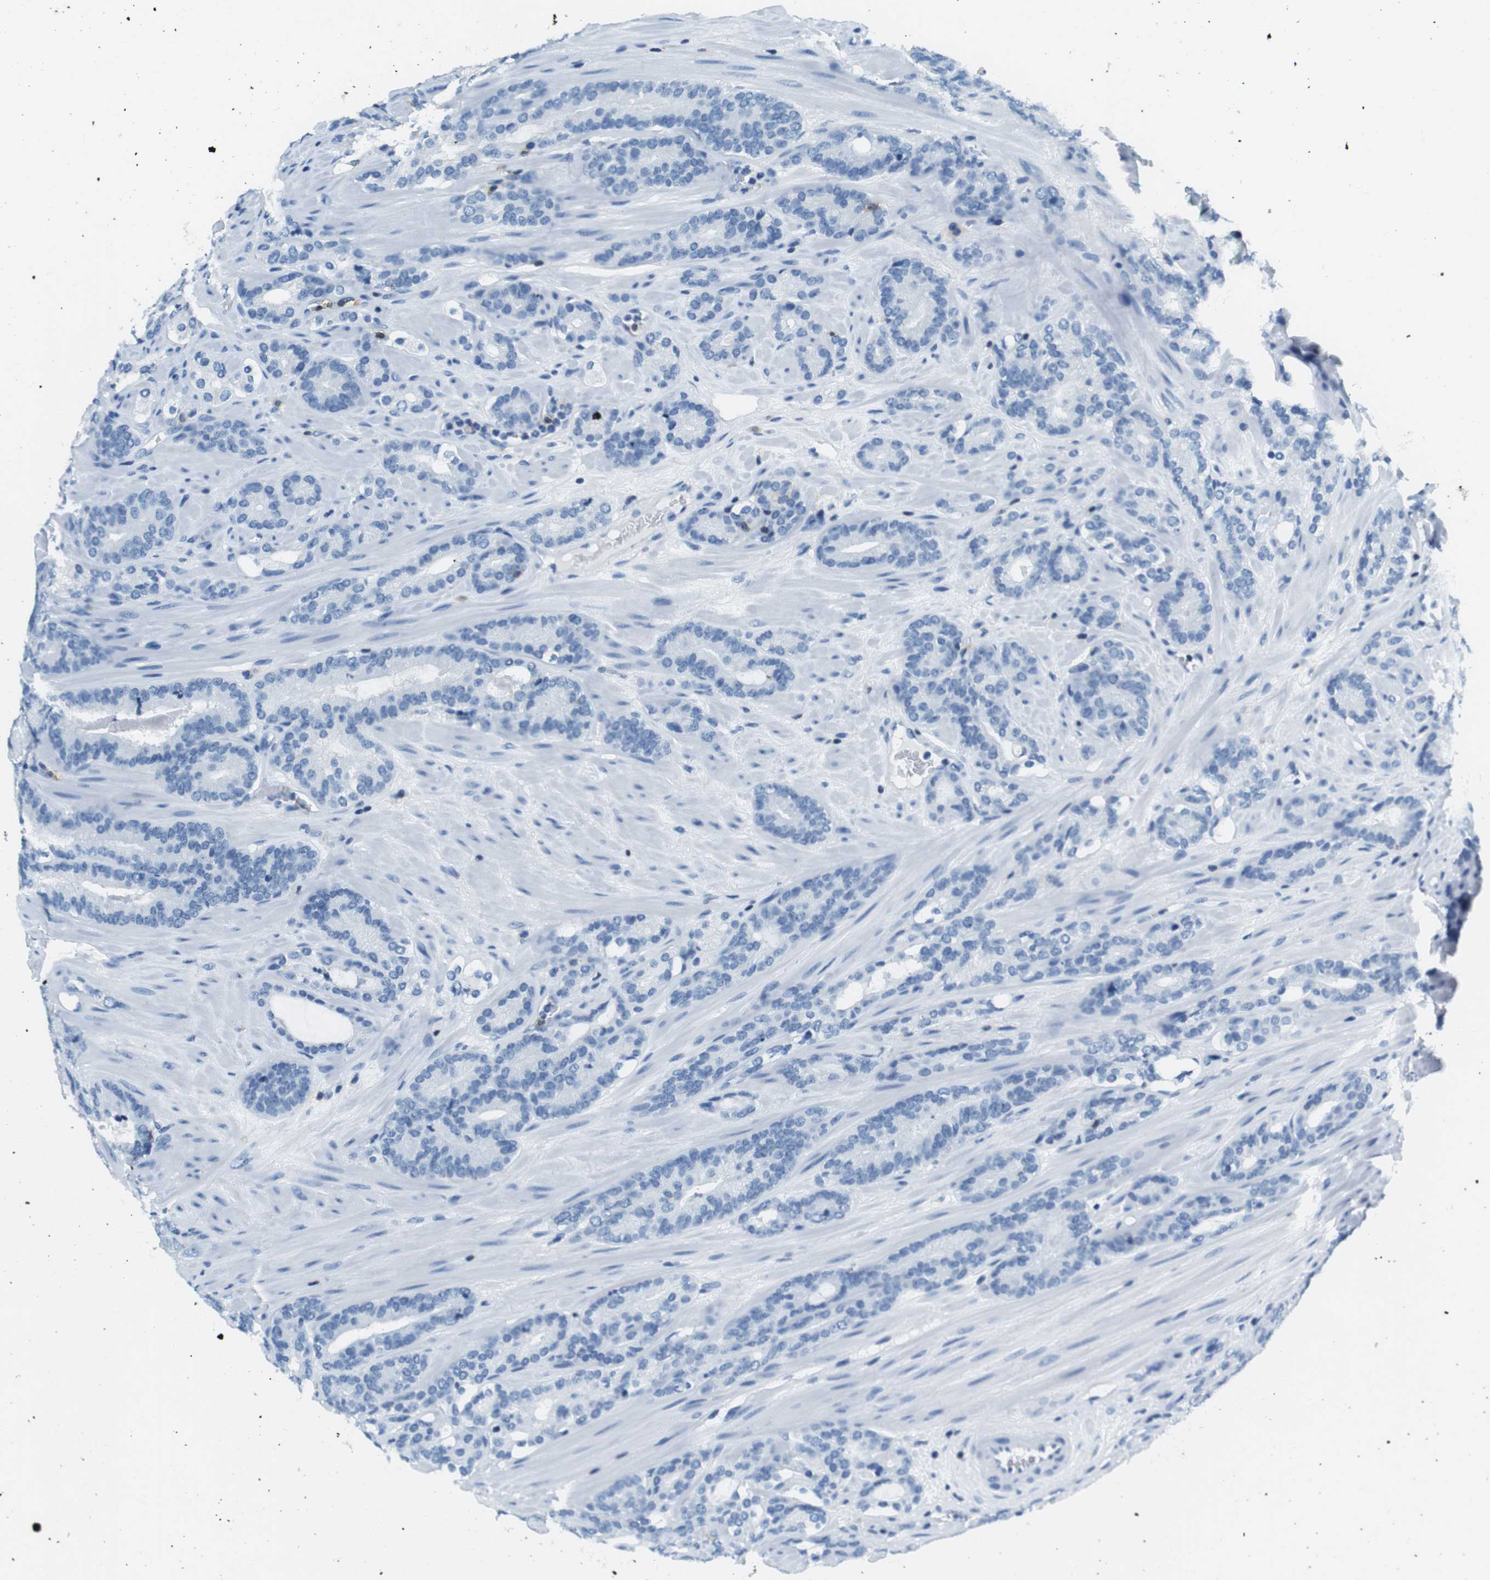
{"staining": {"intensity": "negative", "quantity": "none", "location": "none"}, "tissue": "prostate cancer", "cell_type": "Tumor cells", "image_type": "cancer", "snomed": [{"axis": "morphology", "description": "Adenocarcinoma, Low grade"}, {"axis": "topography", "description": "Prostate"}], "caption": "Immunohistochemical staining of human prostate cancer (adenocarcinoma (low-grade)) displays no significant positivity in tumor cells. (Brightfield microscopy of DAB (3,3'-diaminobenzidine) IHC at high magnification).", "gene": "LAT", "patient": {"sex": "male", "age": 63}}